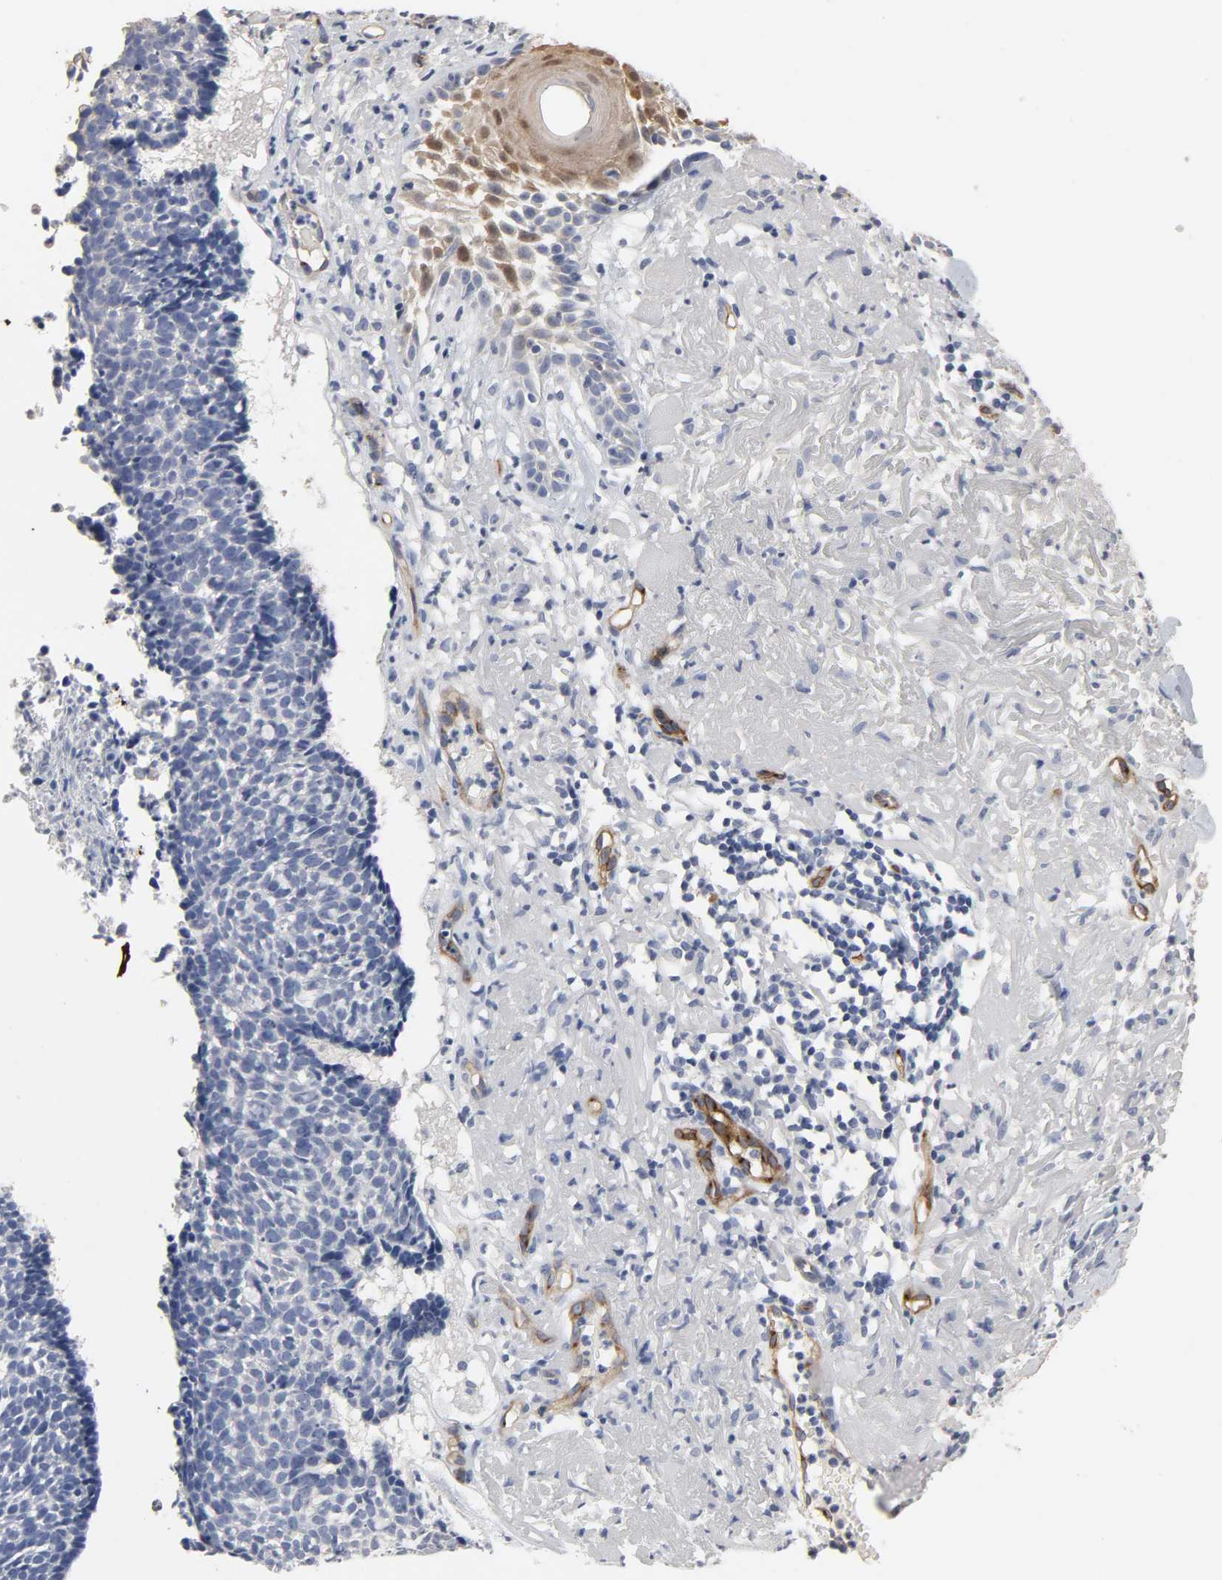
{"staining": {"intensity": "negative", "quantity": "none", "location": "none"}, "tissue": "skin cancer", "cell_type": "Tumor cells", "image_type": "cancer", "snomed": [{"axis": "morphology", "description": "Basal cell carcinoma"}, {"axis": "topography", "description": "Skin"}], "caption": "A micrograph of skin basal cell carcinoma stained for a protein displays no brown staining in tumor cells.", "gene": "KDR", "patient": {"sex": "female", "age": 87}}